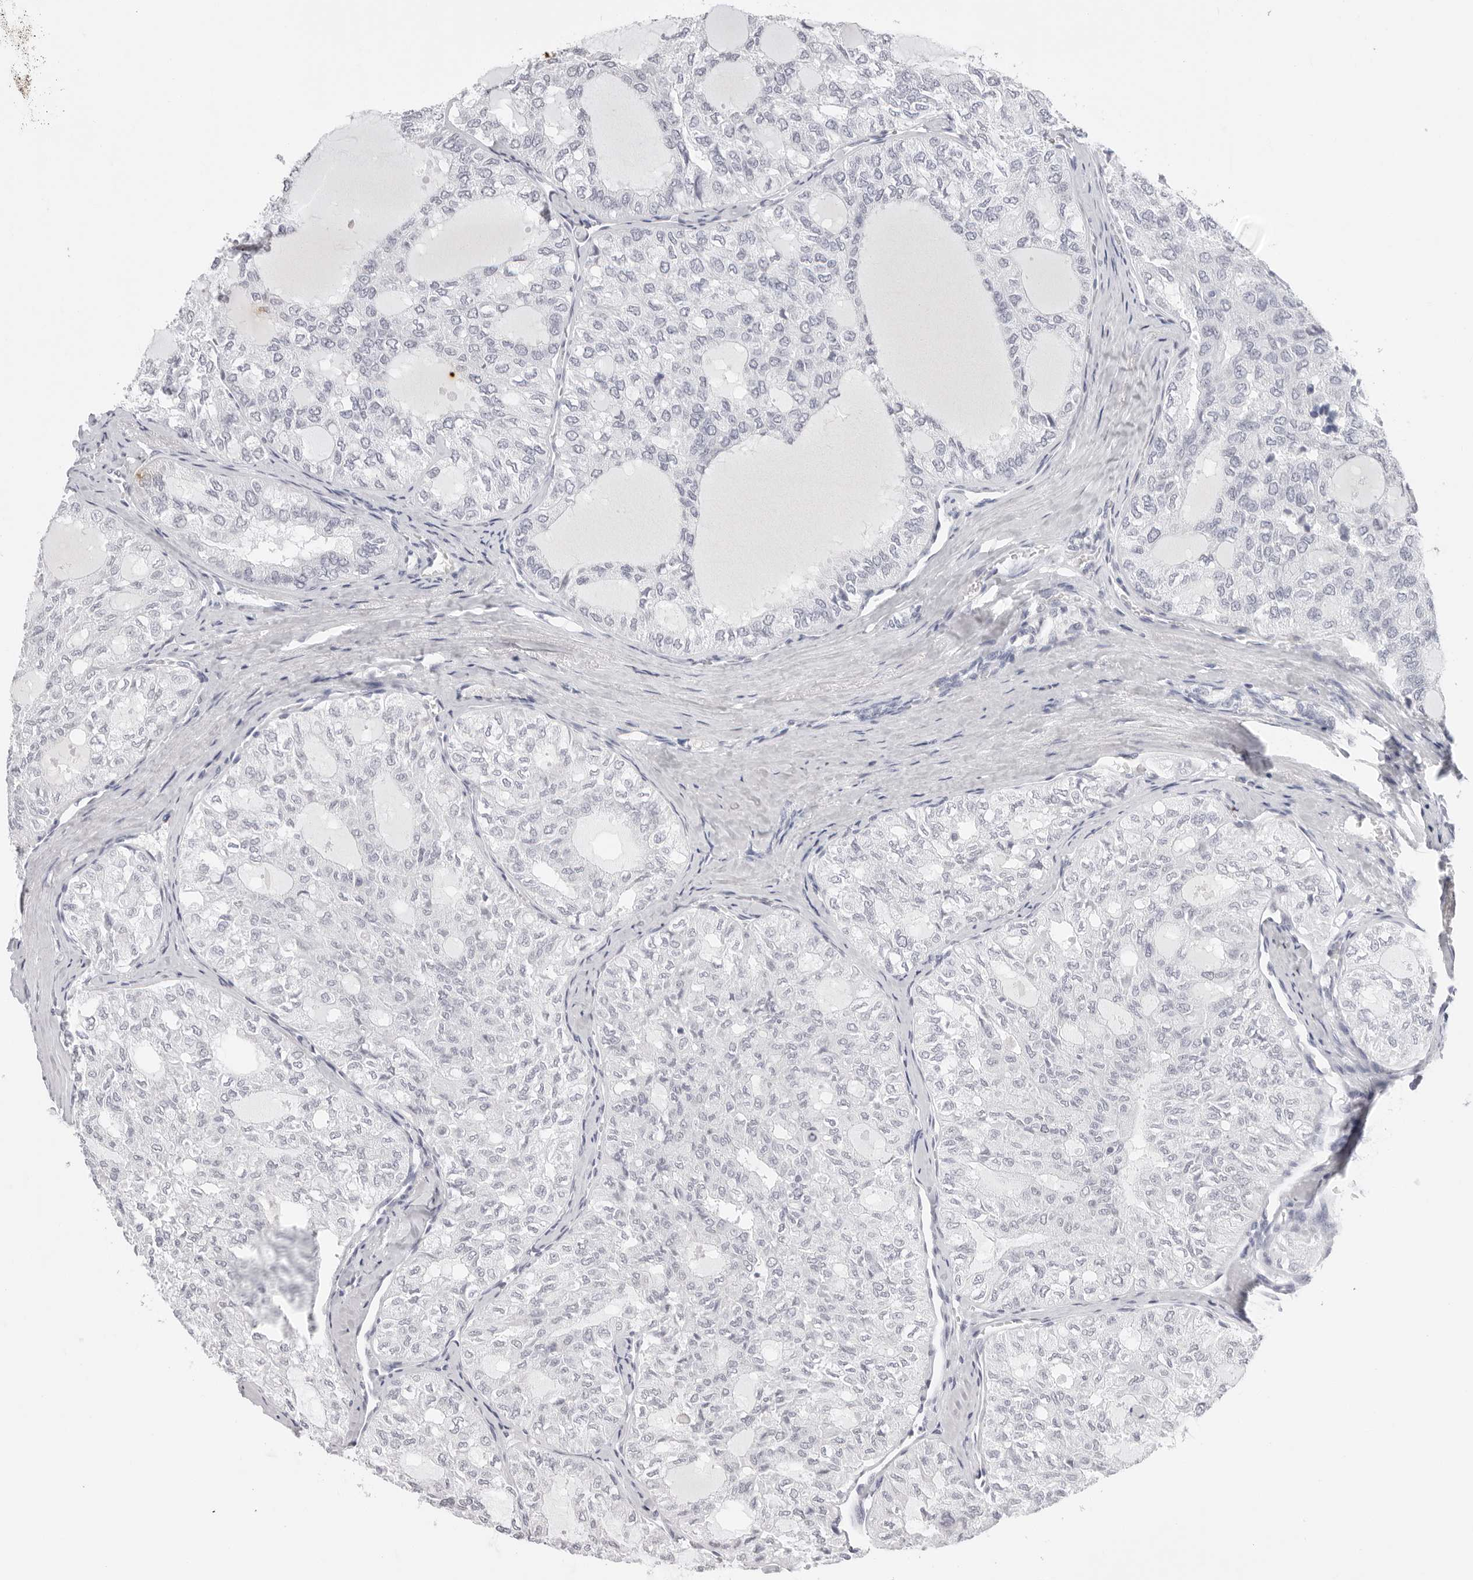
{"staining": {"intensity": "negative", "quantity": "none", "location": "none"}, "tissue": "thyroid cancer", "cell_type": "Tumor cells", "image_type": "cancer", "snomed": [{"axis": "morphology", "description": "Follicular adenoma carcinoma, NOS"}, {"axis": "topography", "description": "Thyroid gland"}], "caption": "Immunohistochemistry (IHC) micrograph of follicular adenoma carcinoma (thyroid) stained for a protein (brown), which reveals no expression in tumor cells.", "gene": "CST5", "patient": {"sex": "male", "age": 75}}